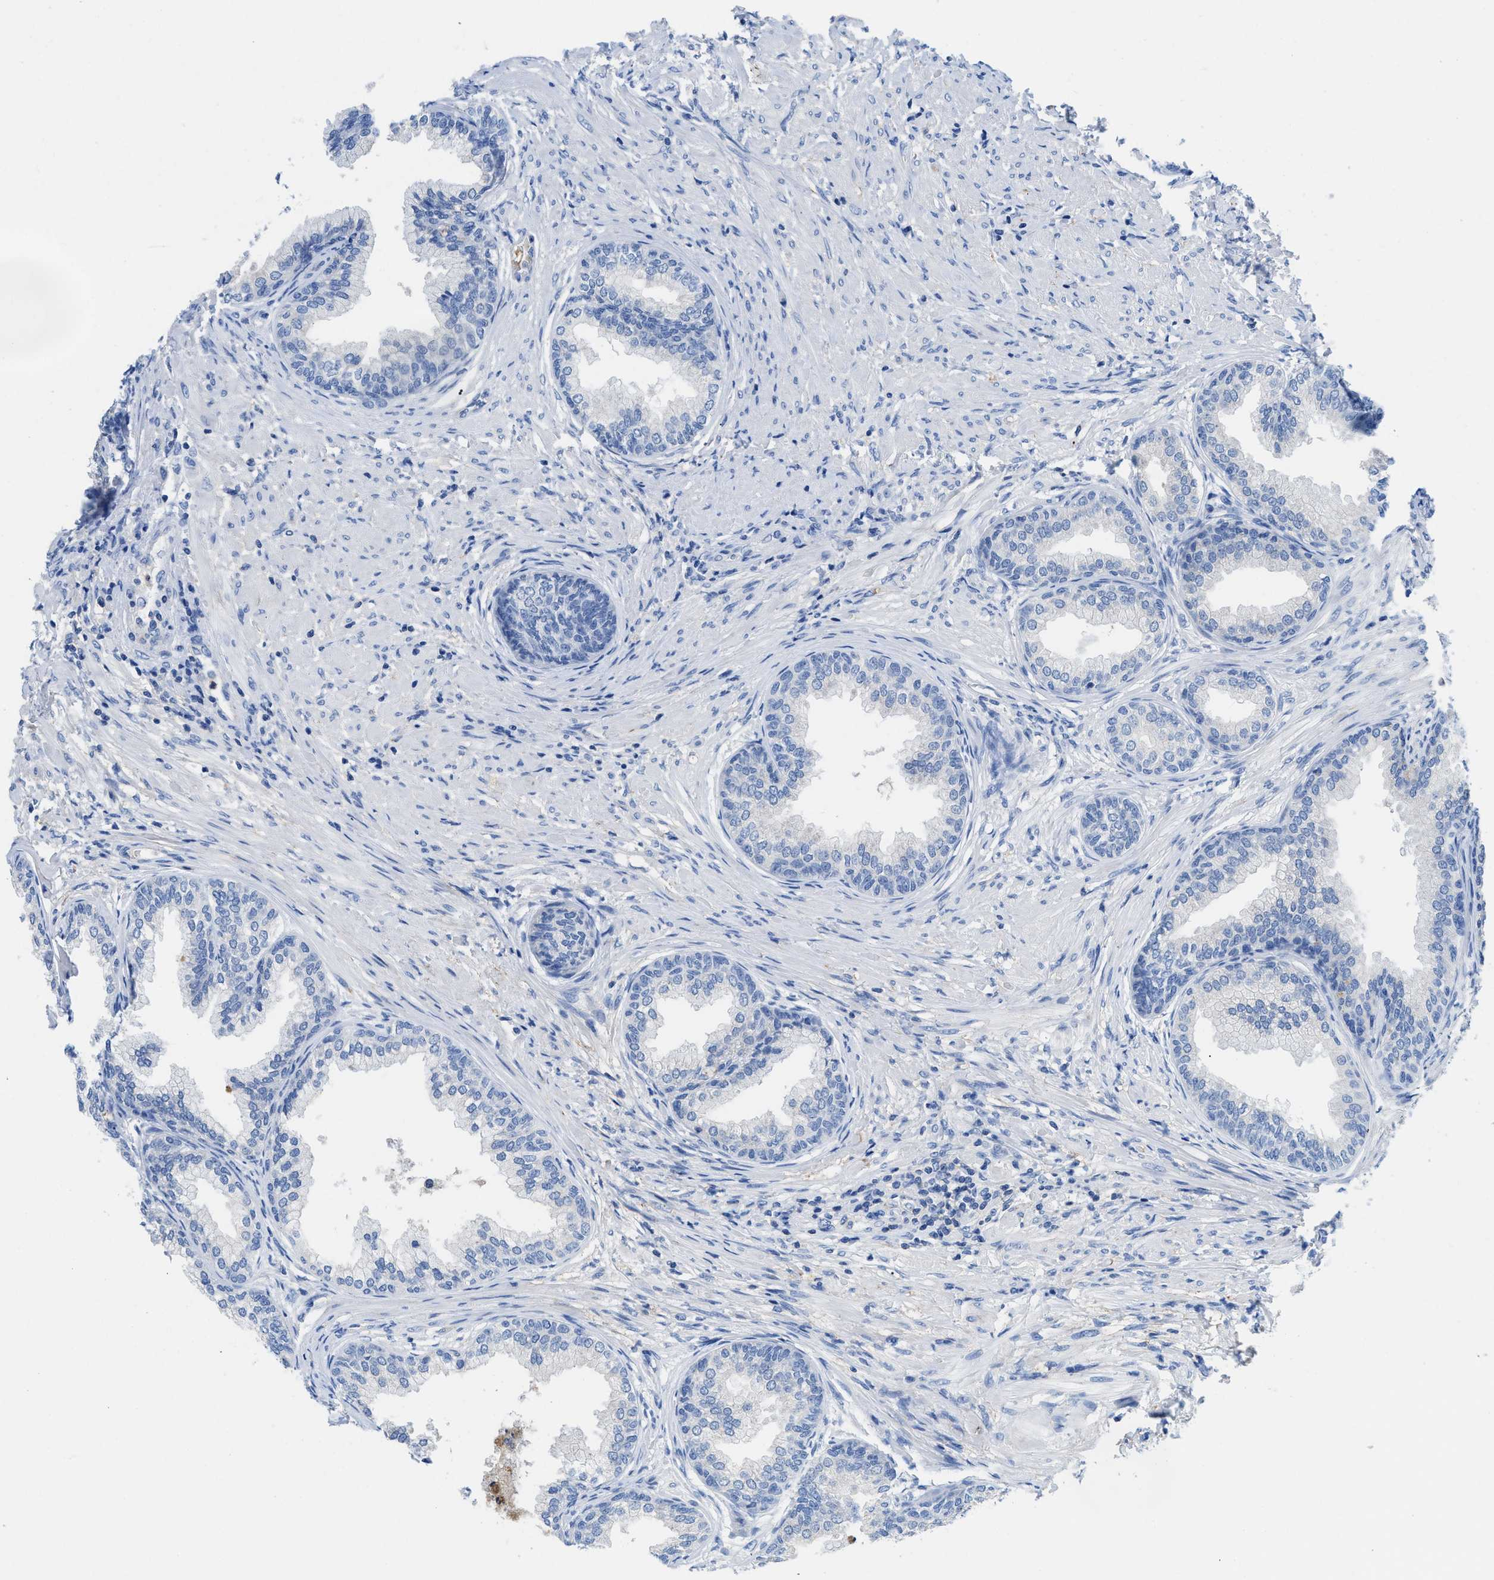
{"staining": {"intensity": "negative", "quantity": "none", "location": "none"}, "tissue": "prostate", "cell_type": "Glandular cells", "image_type": "normal", "snomed": [{"axis": "morphology", "description": "Normal tissue, NOS"}, {"axis": "topography", "description": "Prostate"}], "caption": "This is an immunohistochemistry photomicrograph of benign human prostate. There is no expression in glandular cells.", "gene": "NEB", "patient": {"sex": "male", "age": 76}}